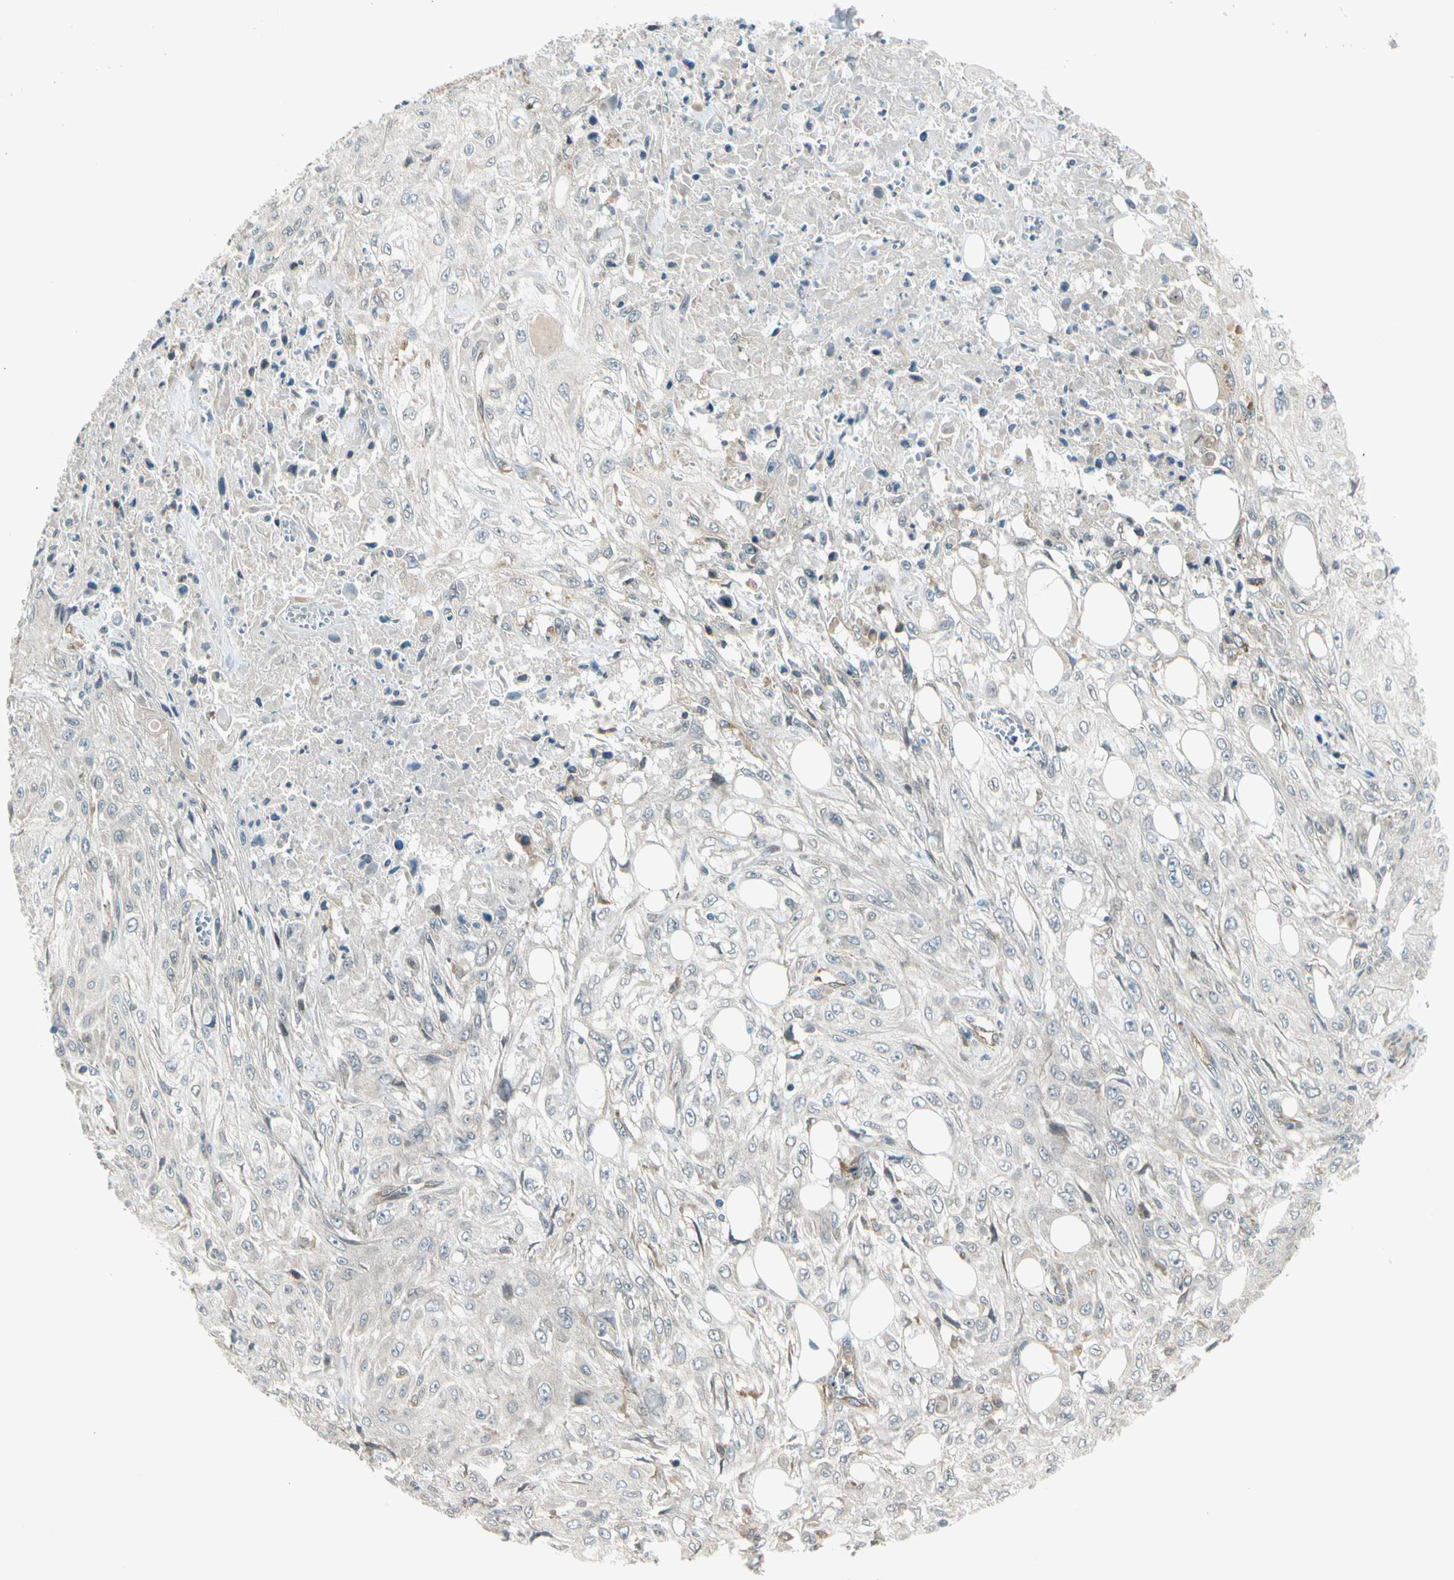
{"staining": {"intensity": "negative", "quantity": "none", "location": "none"}, "tissue": "skin cancer", "cell_type": "Tumor cells", "image_type": "cancer", "snomed": [{"axis": "morphology", "description": "Squamous cell carcinoma, NOS"}, {"axis": "morphology", "description": "Squamous cell carcinoma, metastatic, NOS"}, {"axis": "topography", "description": "Skin"}, {"axis": "topography", "description": "Lymph node"}], "caption": "Skin cancer (squamous cell carcinoma) stained for a protein using immunohistochemistry (IHC) exhibits no staining tumor cells.", "gene": "TRIO", "patient": {"sex": "male", "age": 75}}